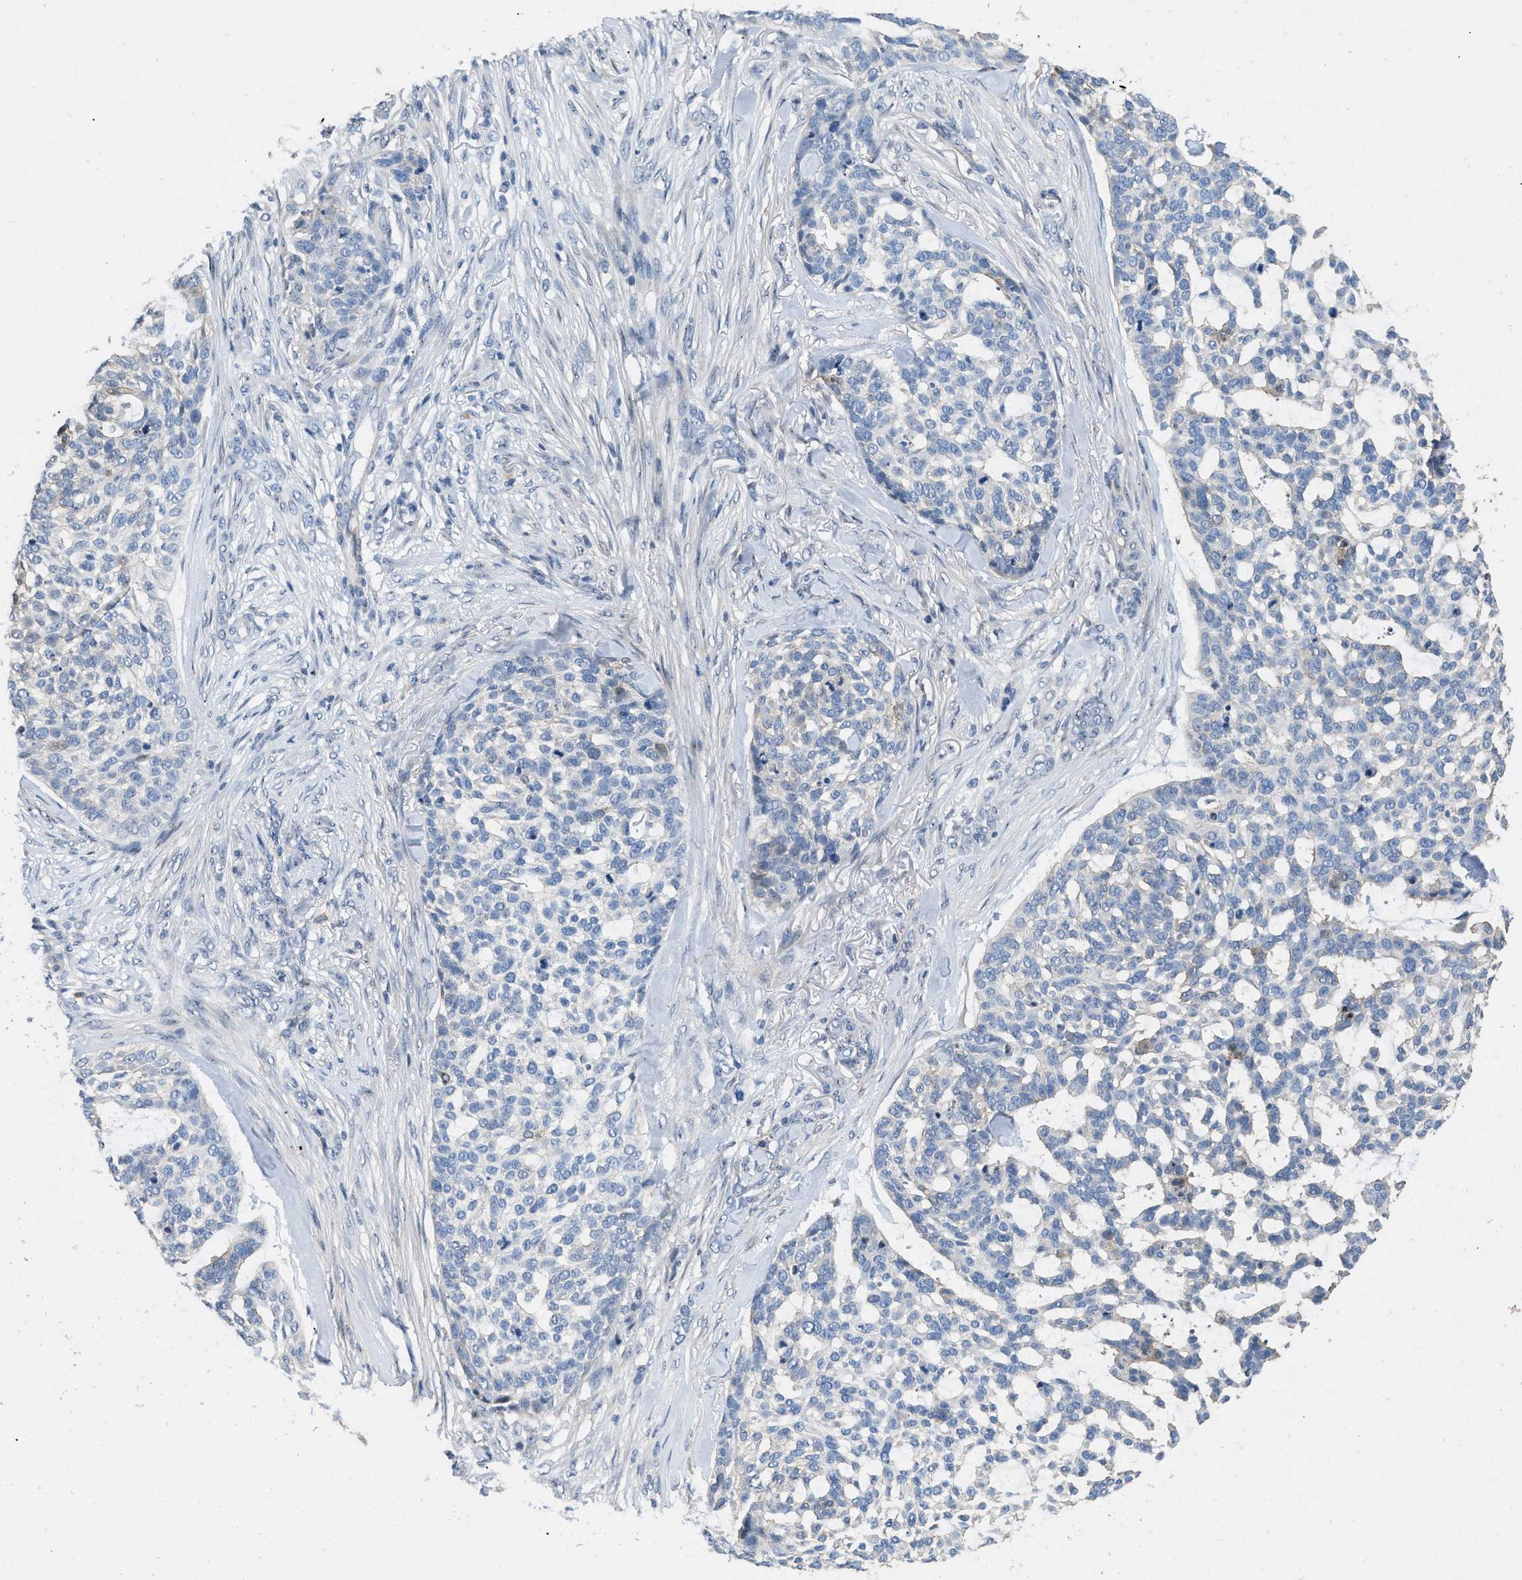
{"staining": {"intensity": "negative", "quantity": "none", "location": "none"}, "tissue": "skin cancer", "cell_type": "Tumor cells", "image_type": "cancer", "snomed": [{"axis": "morphology", "description": "Basal cell carcinoma"}, {"axis": "topography", "description": "Skin"}], "caption": "An image of human skin basal cell carcinoma is negative for staining in tumor cells. (IHC, brightfield microscopy, high magnification).", "gene": "PRDM14", "patient": {"sex": "female", "age": 64}}